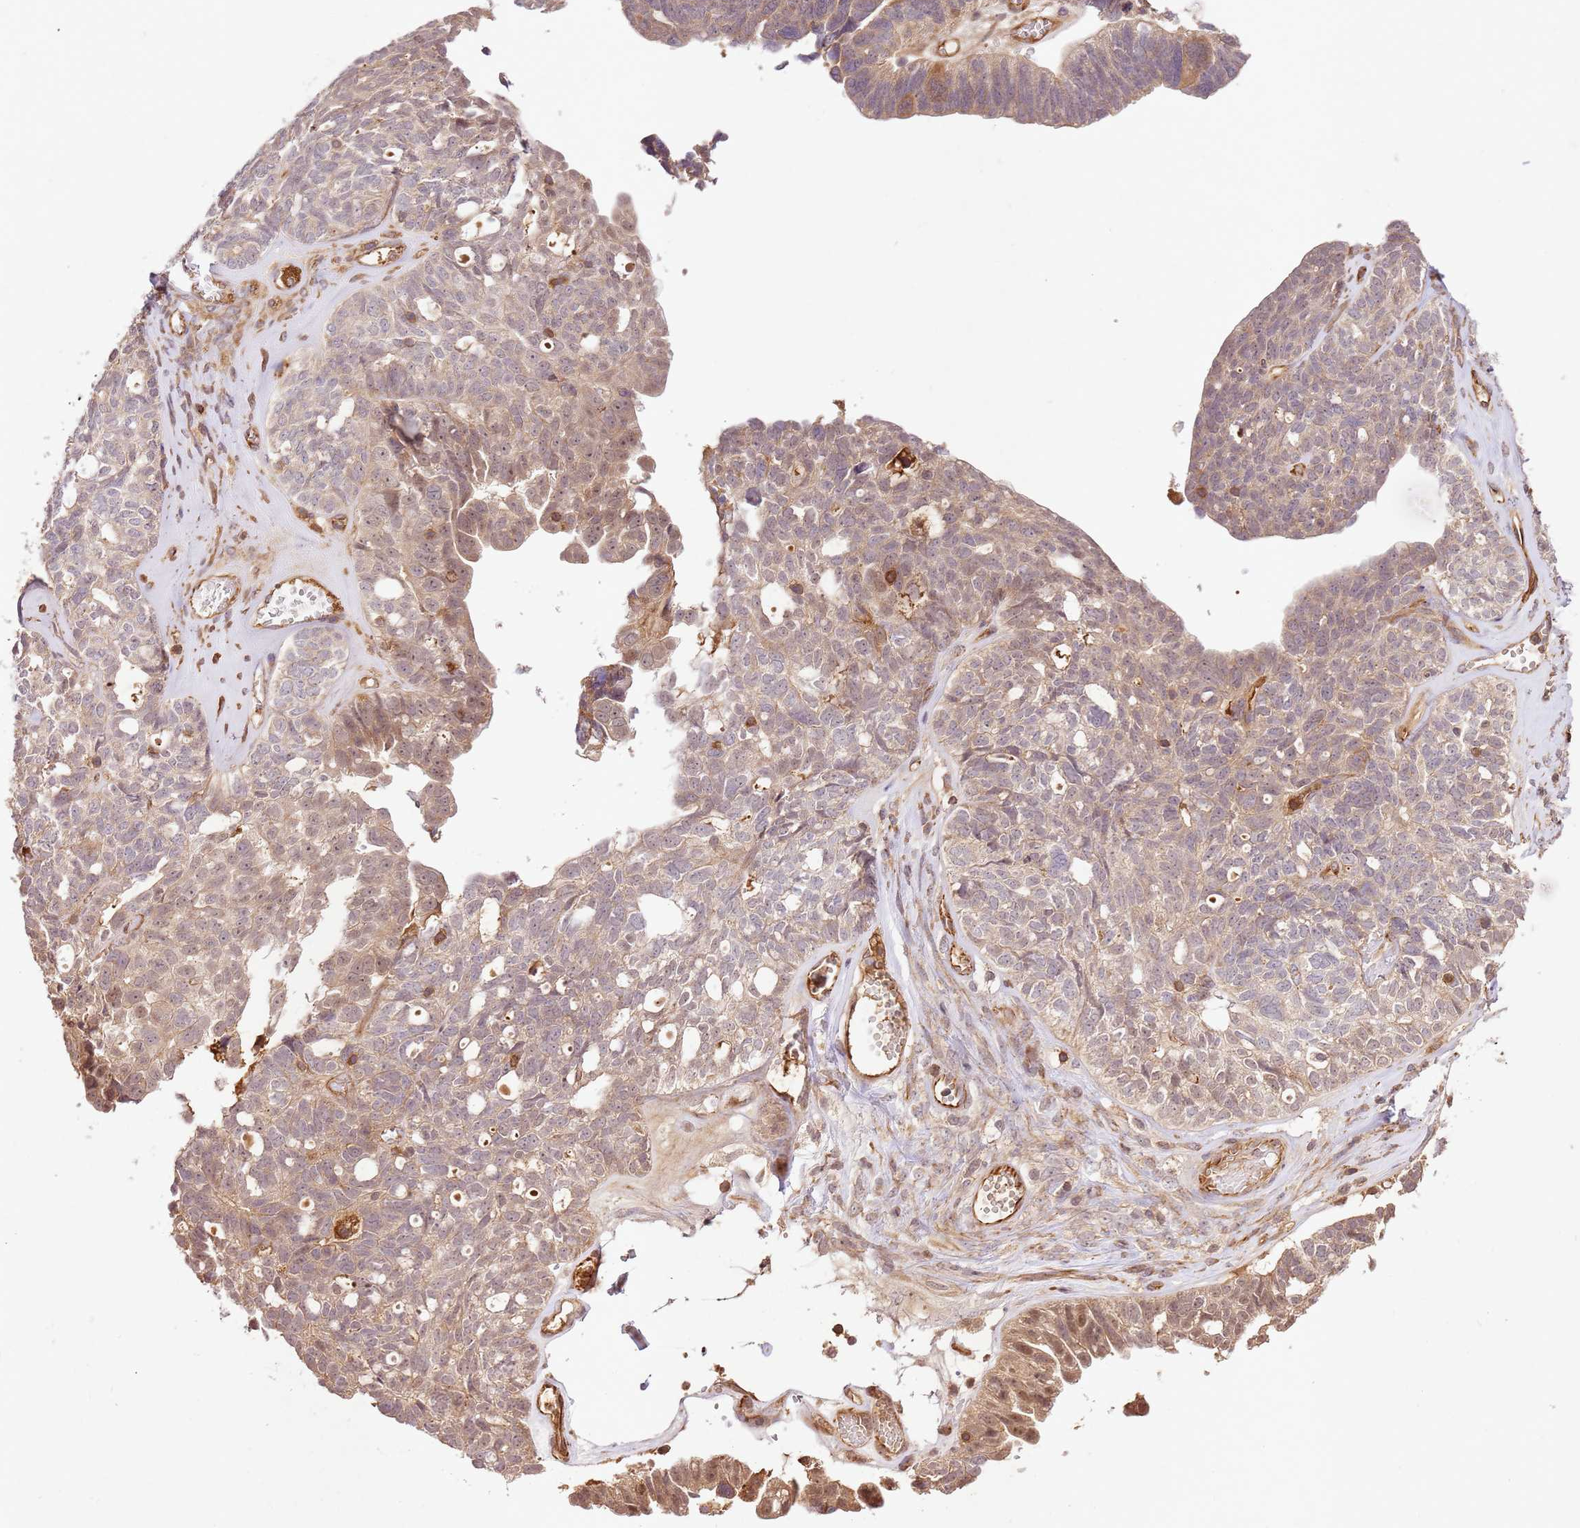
{"staining": {"intensity": "weak", "quantity": ">75%", "location": "cytoplasmic/membranous"}, "tissue": "ovarian cancer", "cell_type": "Tumor cells", "image_type": "cancer", "snomed": [{"axis": "morphology", "description": "Cystadenocarcinoma, serous, NOS"}, {"axis": "topography", "description": "Ovary"}], "caption": "Serous cystadenocarcinoma (ovarian) was stained to show a protein in brown. There is low levels of weak cytoplasmic/membranous expression in about >75% of tumor cells. The staining was performed using DAB (3,3'-diaminobenzidine), with brown indicating positive protein expression. Nuclei are stained blue with hematoxylin.", "gene": "KATNAL2", "patient": {"sex": "female", "age": 79}}